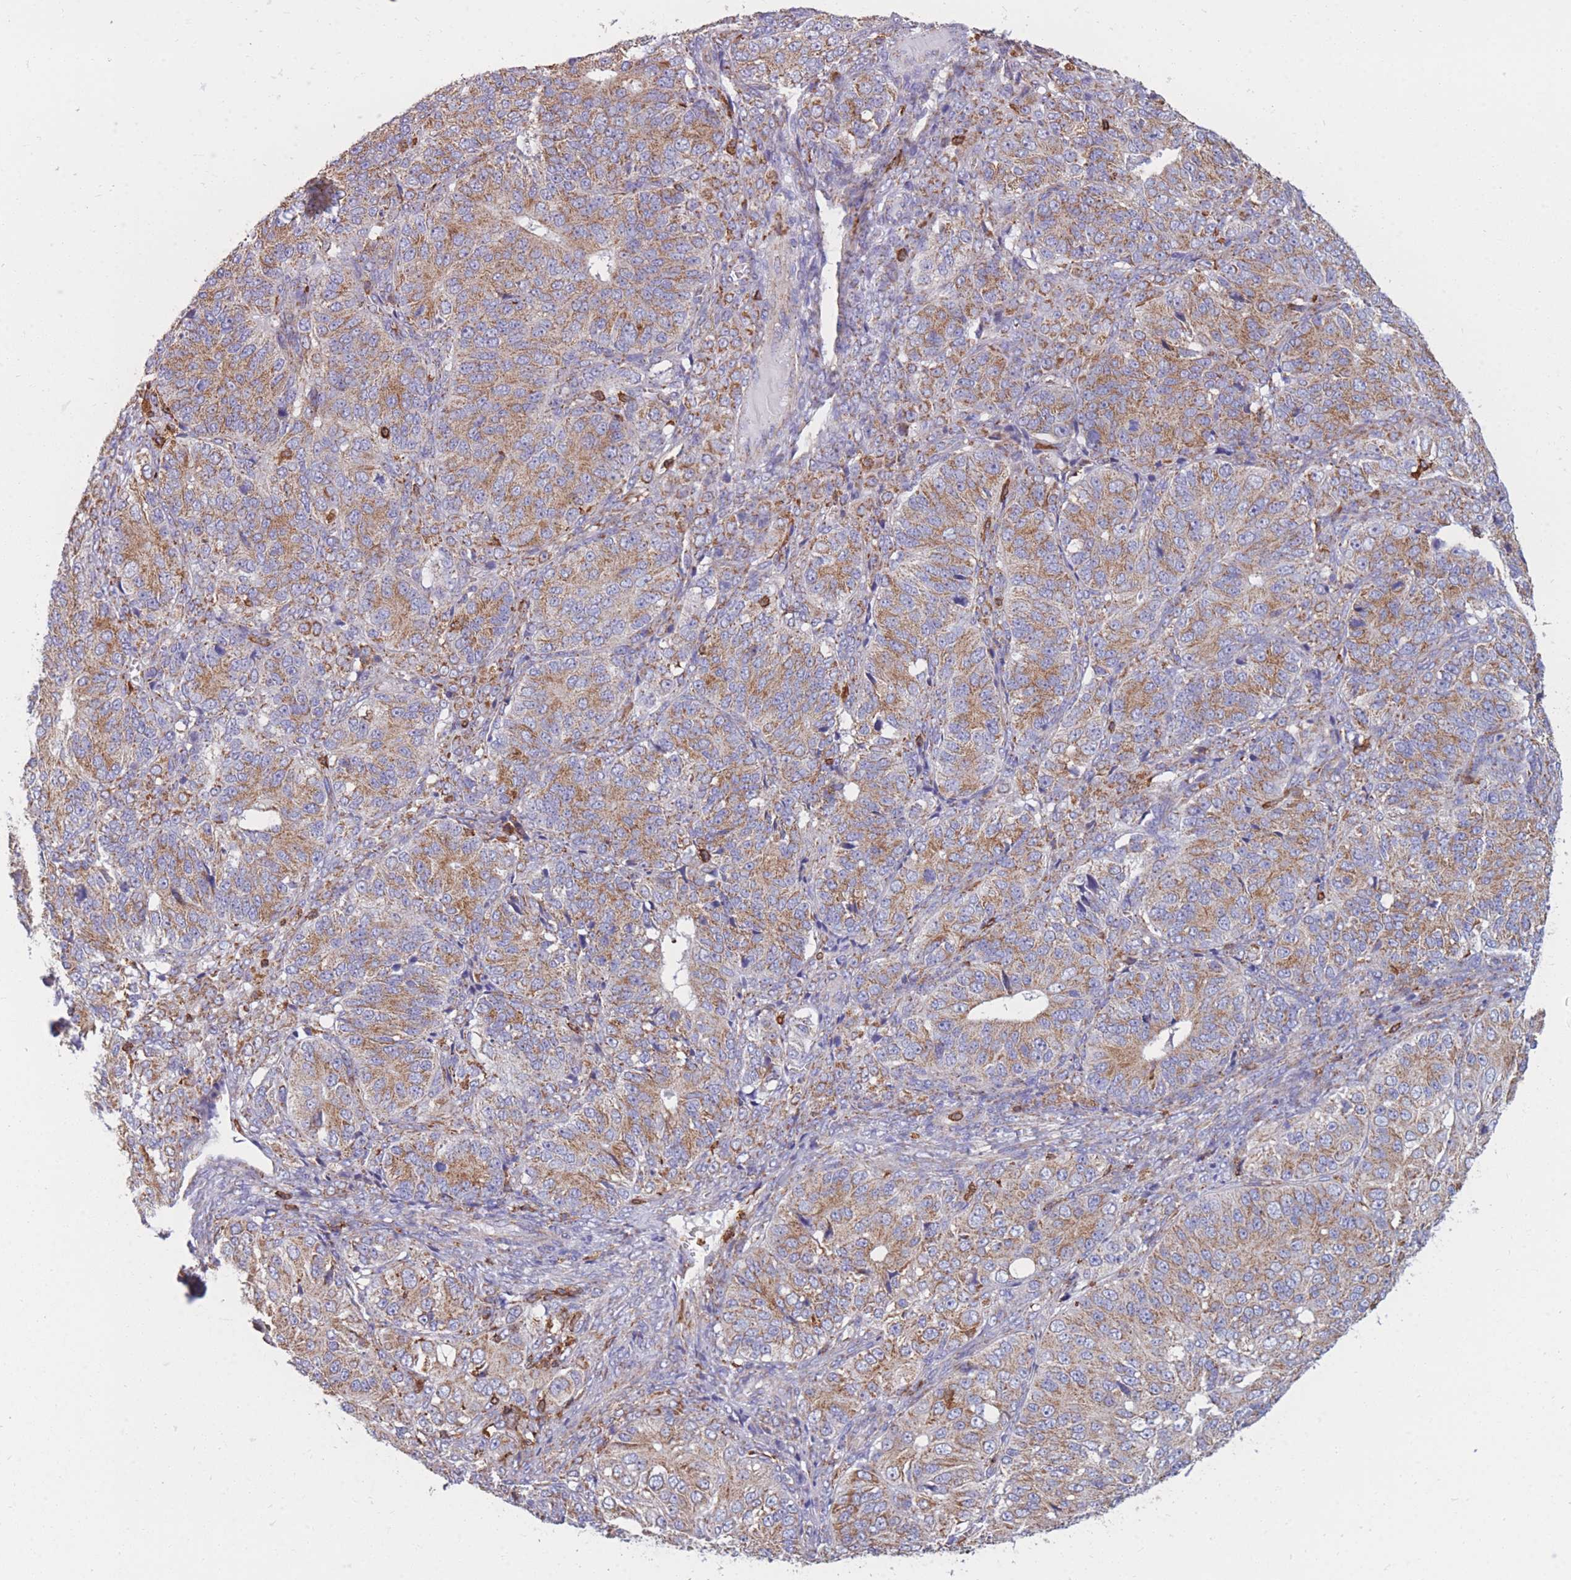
{"staining": {"intensity": "moderate", "quantity": ">75%", "location": "cytoplasmic/membranous"}, "tissue": "ovarian cancer", "cell_type": "Tumor cells", "image_type": "cancer", "snomed": [{"axis": "morphology", "description": "Carcinoma, endometroid"}, {"axis": "topography", "description": "Ovary"}], "caption": "Immunohistochemical staining of human ovarian cancer demonstrates medium levels of moderate cytoplasmic/membranous staining in about >75% of tumor cells. (brown staining indicates protein expression, while blue staining denotes nuclei).", "gene": "MRPL54", "patient": {"sex": "female", "age": 51}}